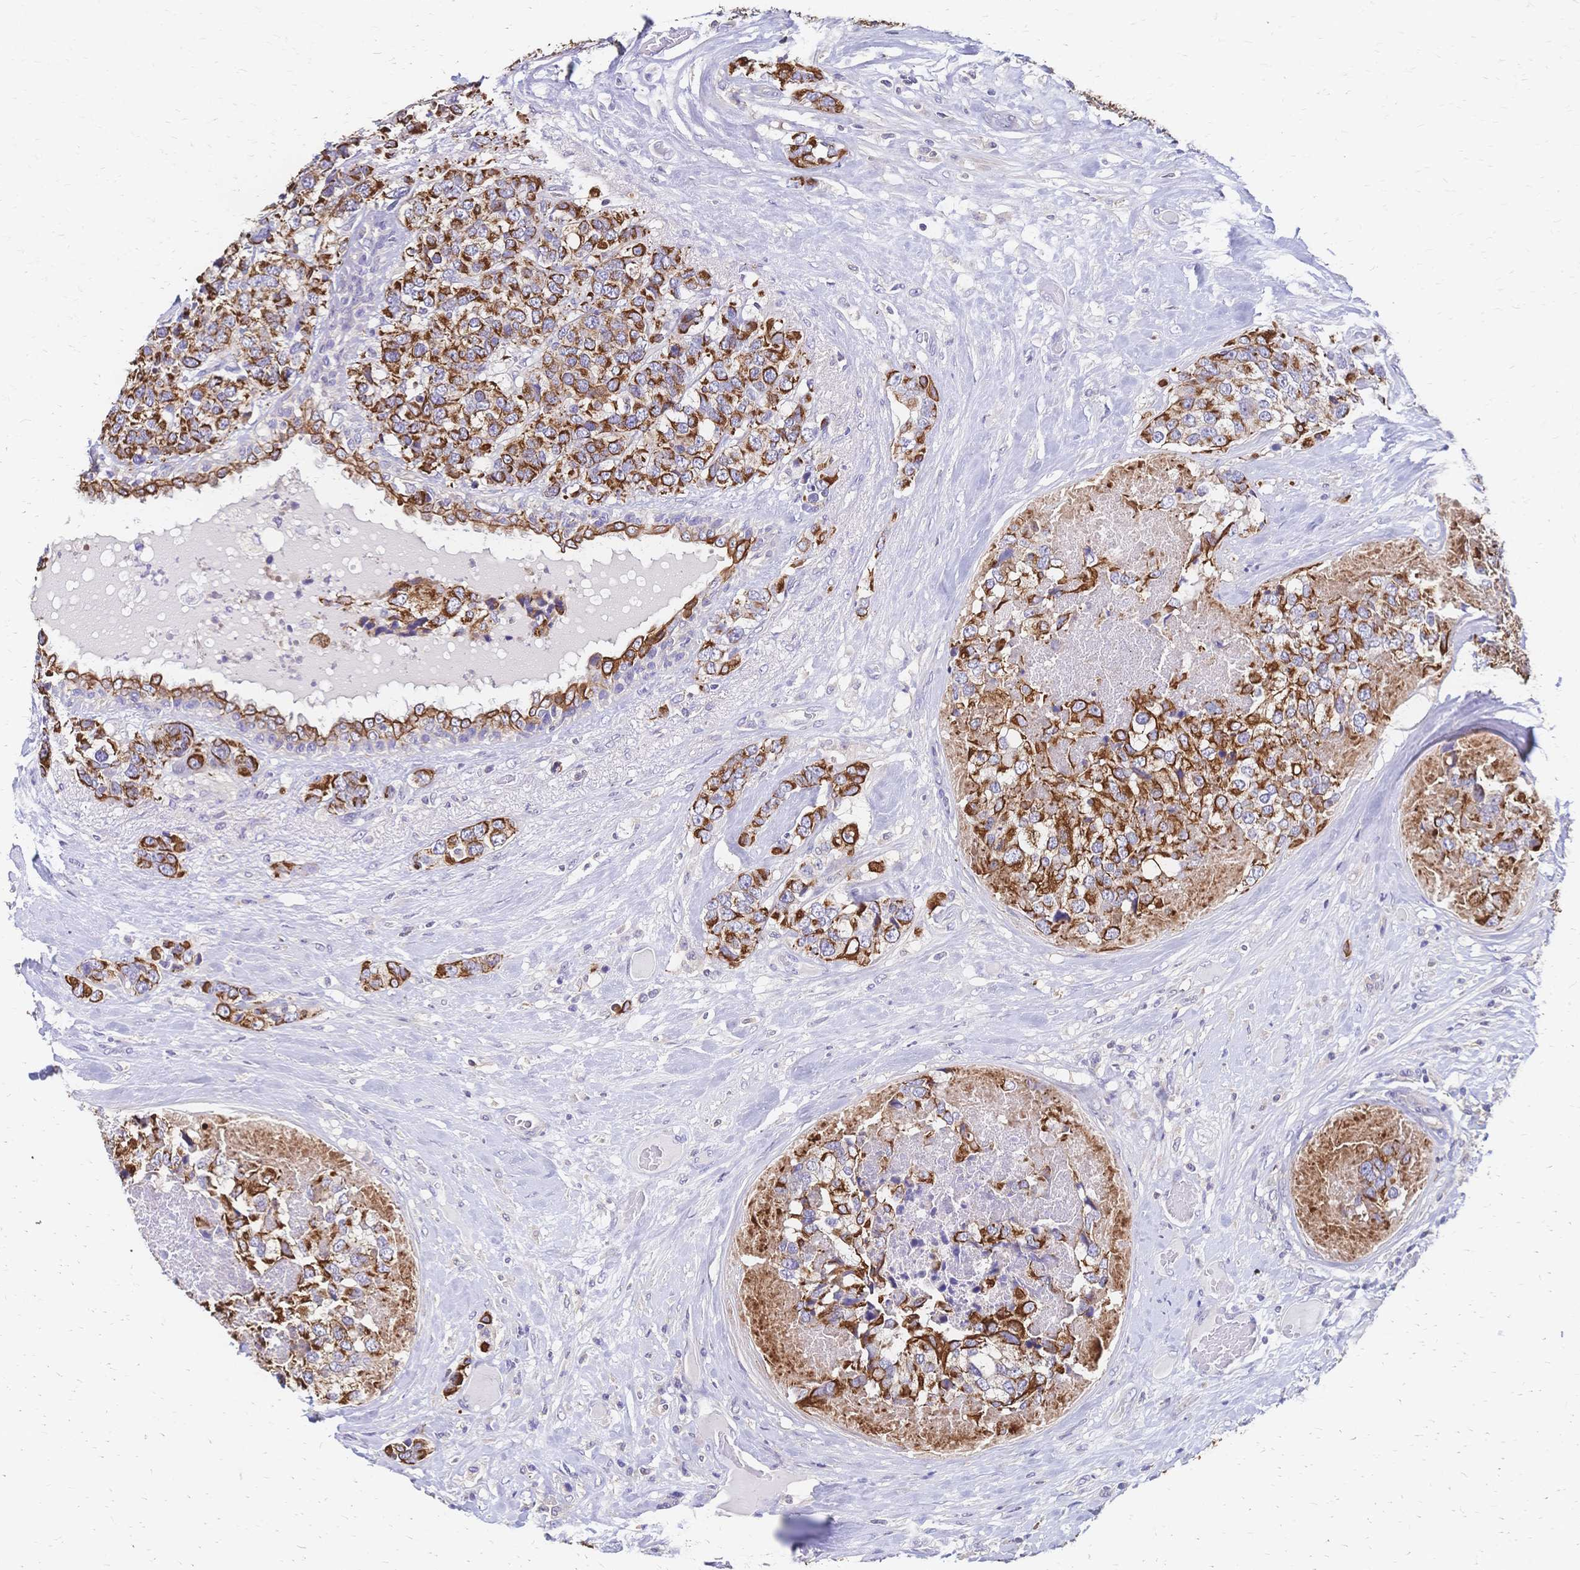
{"staining": {"intensity": "strong", "quantity": ">75%", "location": "cytoplasmic/membranous"}, "tissue": "breast cancer", "cell_type": "Tumor cells", "image_type": "cancer", "snomed": [{"axis": "morphology", "description": "Lobular carcinoma"}, {"axis": "topography", "description": "Breast"}], "caption": "Breast cancer (lobular carcinoma) was stained to show a protein in brown. There is high levels of strong cytoplasmic/membranous positivity in approximately >75% of tumor cells.", "gene": "DTNB", "patient": {"sex": "female", "age": 59}}